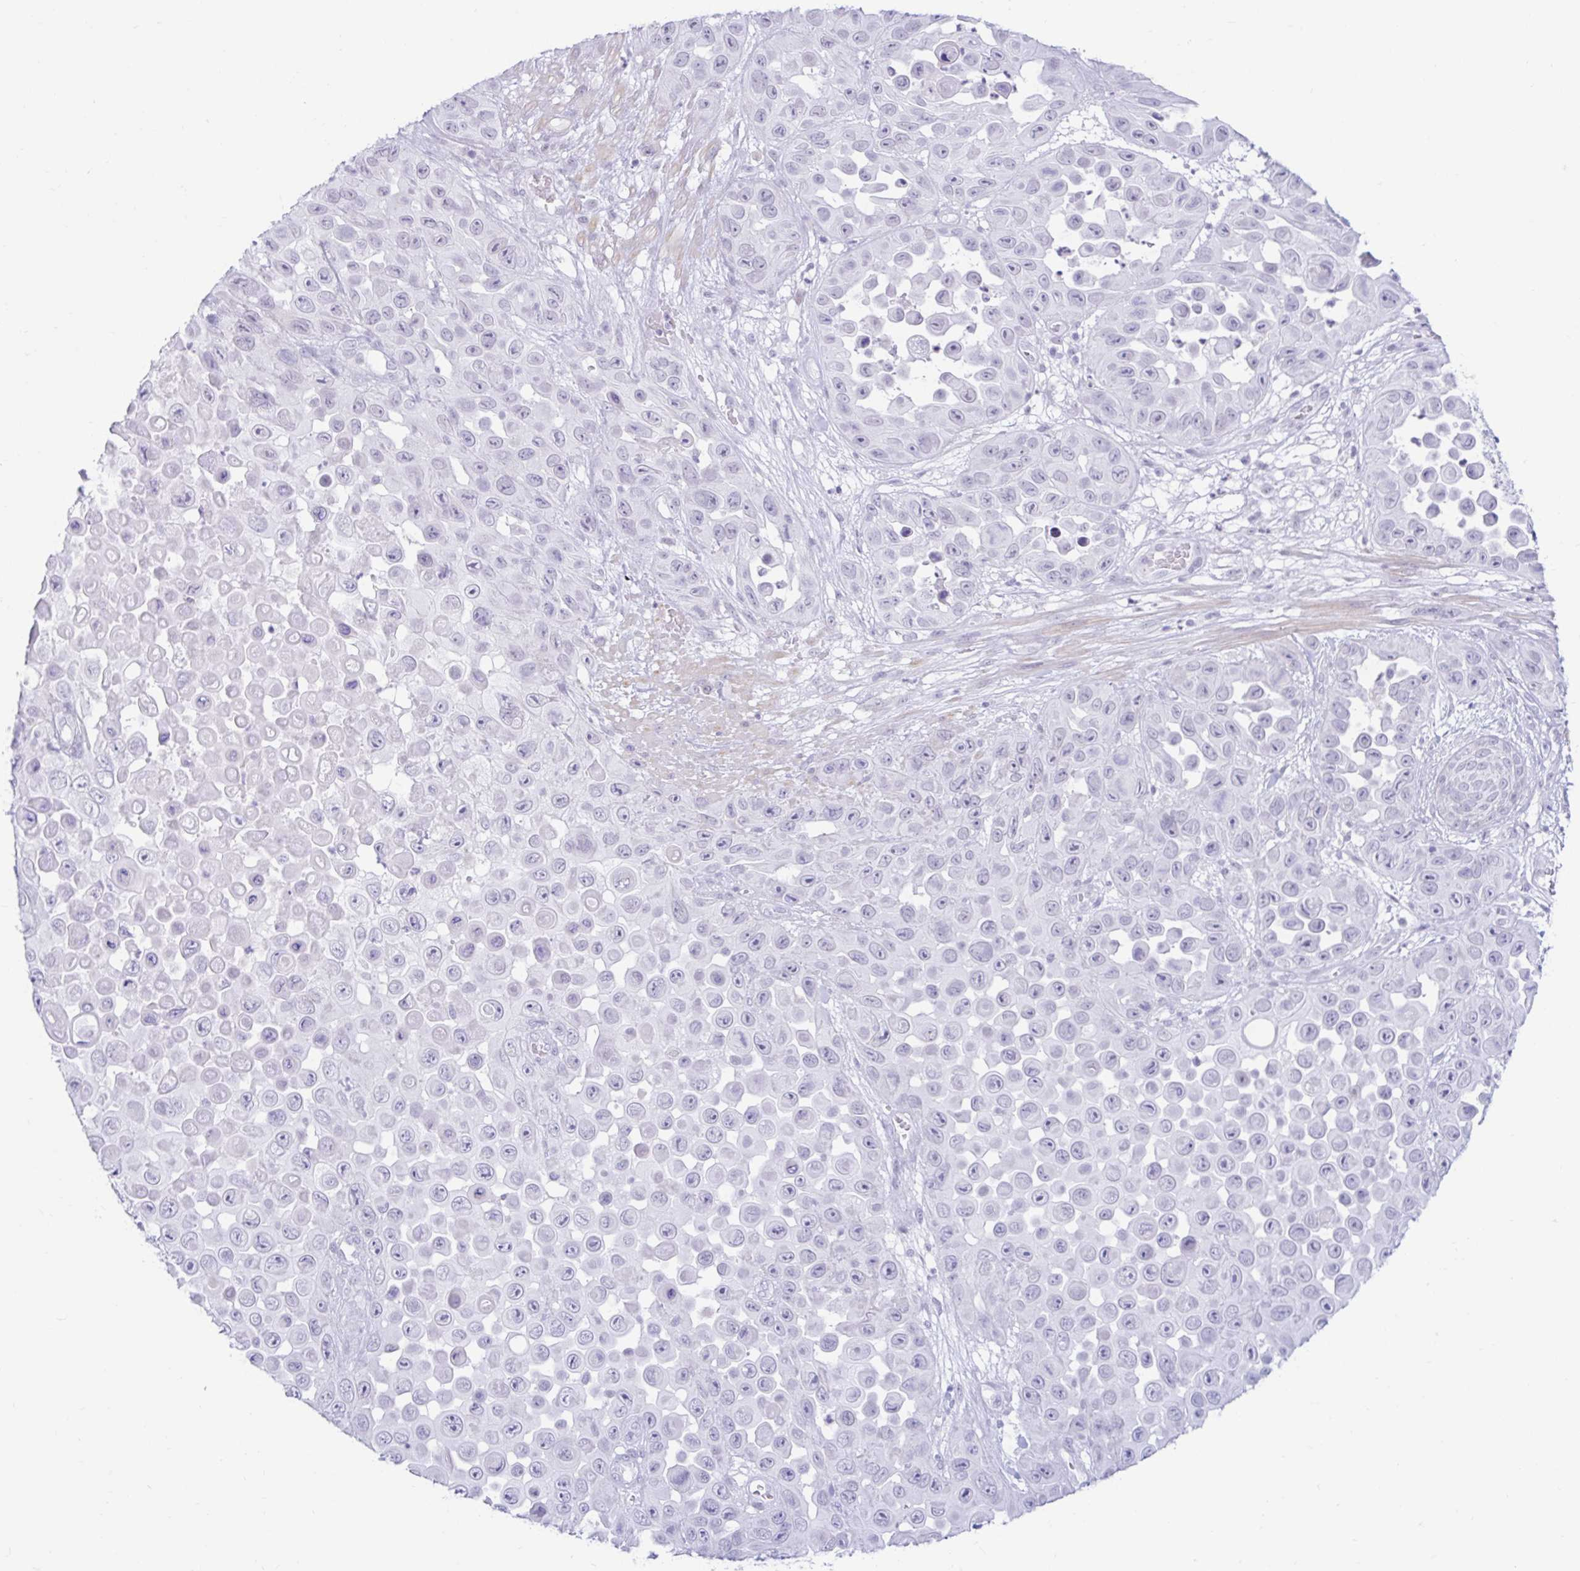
{"staining": {"intensity": "negative", "quantity": "none", "location": "none"}, "tissue": "skin cancer", "cell_type": "Tumor cells", "image_type": "cancer", "snomed": [{"axis": "morphology", "description": "Squamous cell carcinoma, NOS"}, {"axis": "topography", "description": "Skin"}], "caption": "Squamous cell carcinoma (skin) was stained to show a protein in brown. There is no significant staining in tumor cells.", "gene": "BEST1", "patient": {"sex": "male", "age": 81}}